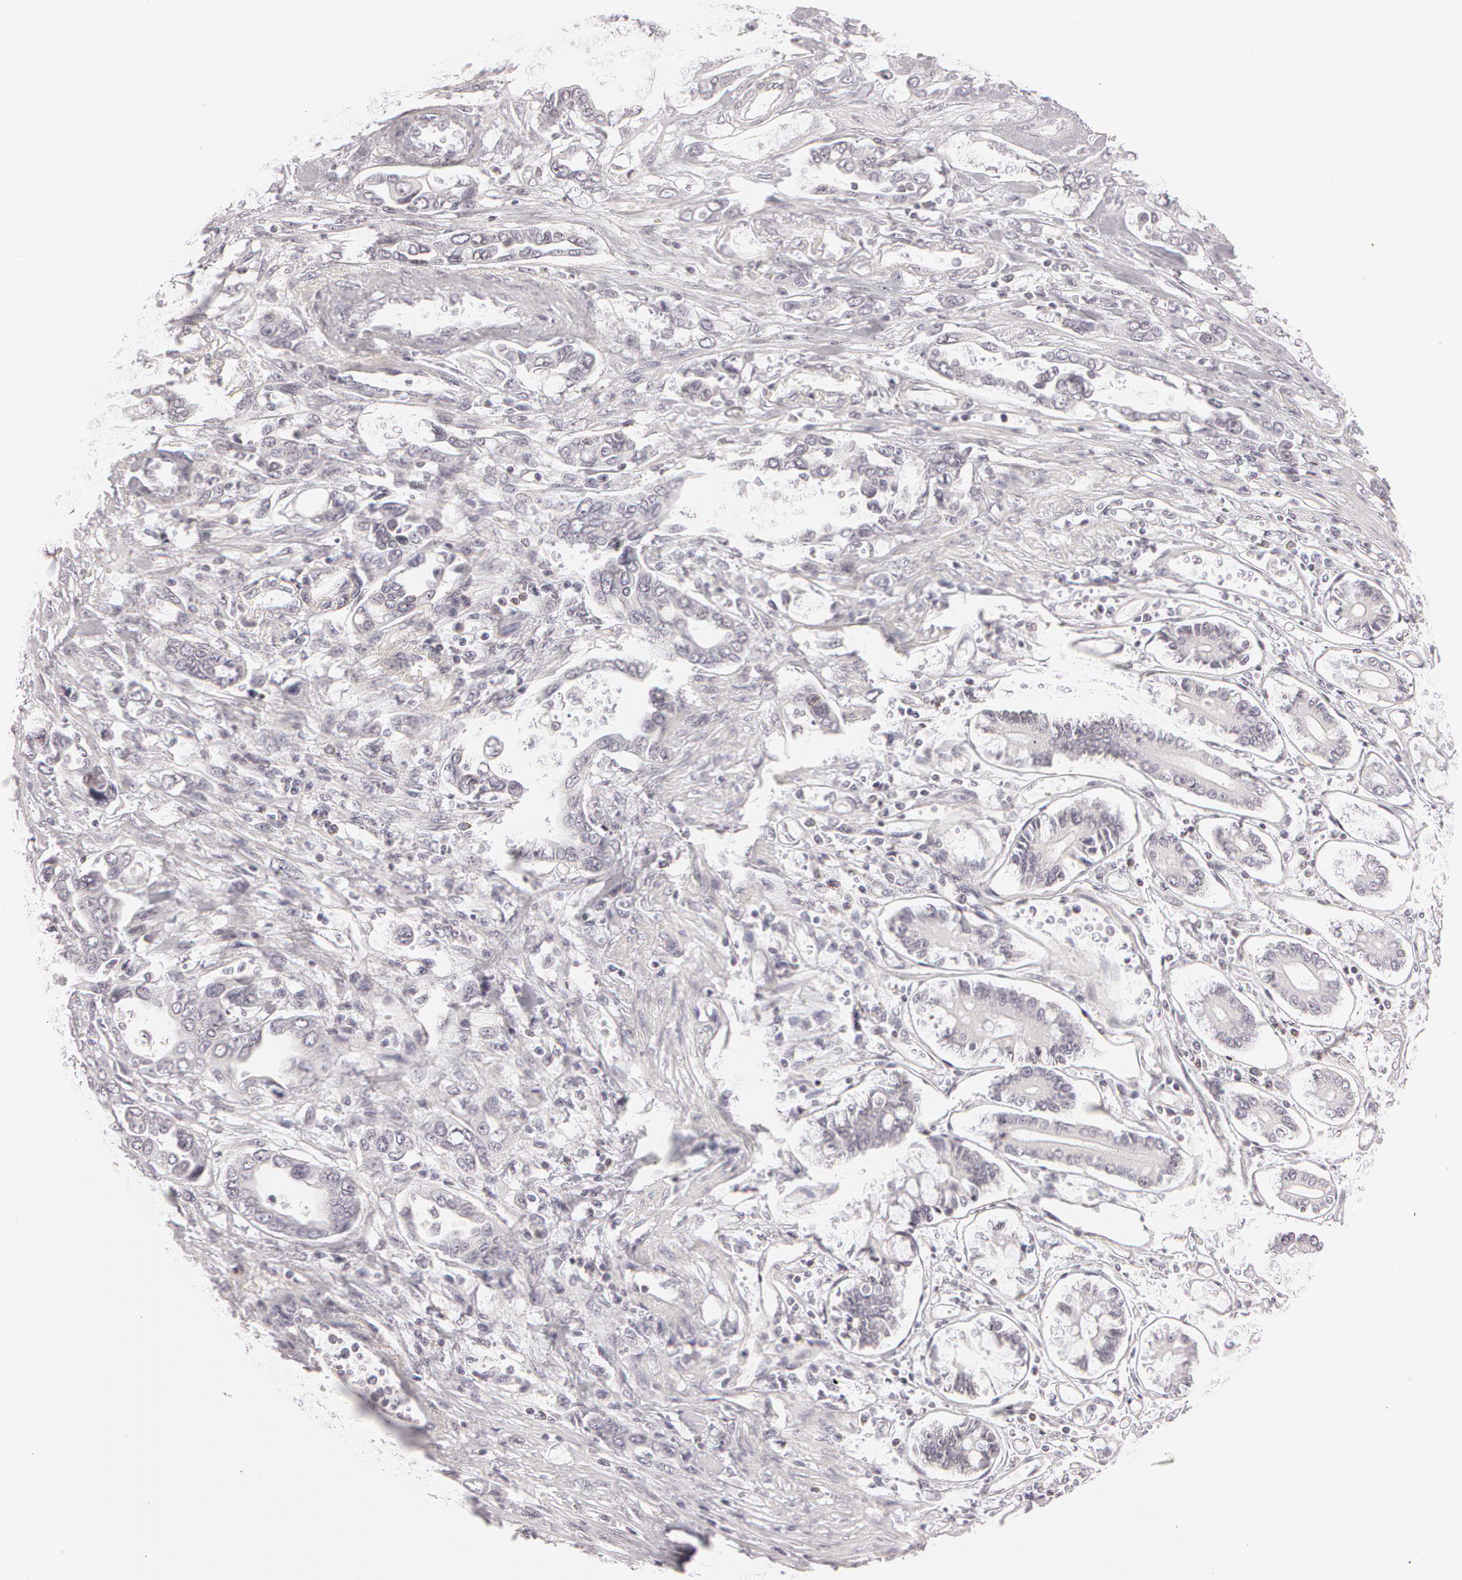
{"staining": {"intensity": "negative", "quantity": "none", "location": "none"}, "tissue": "pancreatic cancer", "cell_type": "Tumor cells", "image_type": "cancer", "snomed": [{"axis": "morphology", "description": "Adenocarcinoma, NOS"}, {"axis": "topography", "description": "Pancreas"}], "caption": "Adenocarcinoma (pancreatic) was stained to show a protein in brown. There is no significant positivity in tumor cells.", "gene": "FBL", "patient": {"sex": "female", "age": 57}}